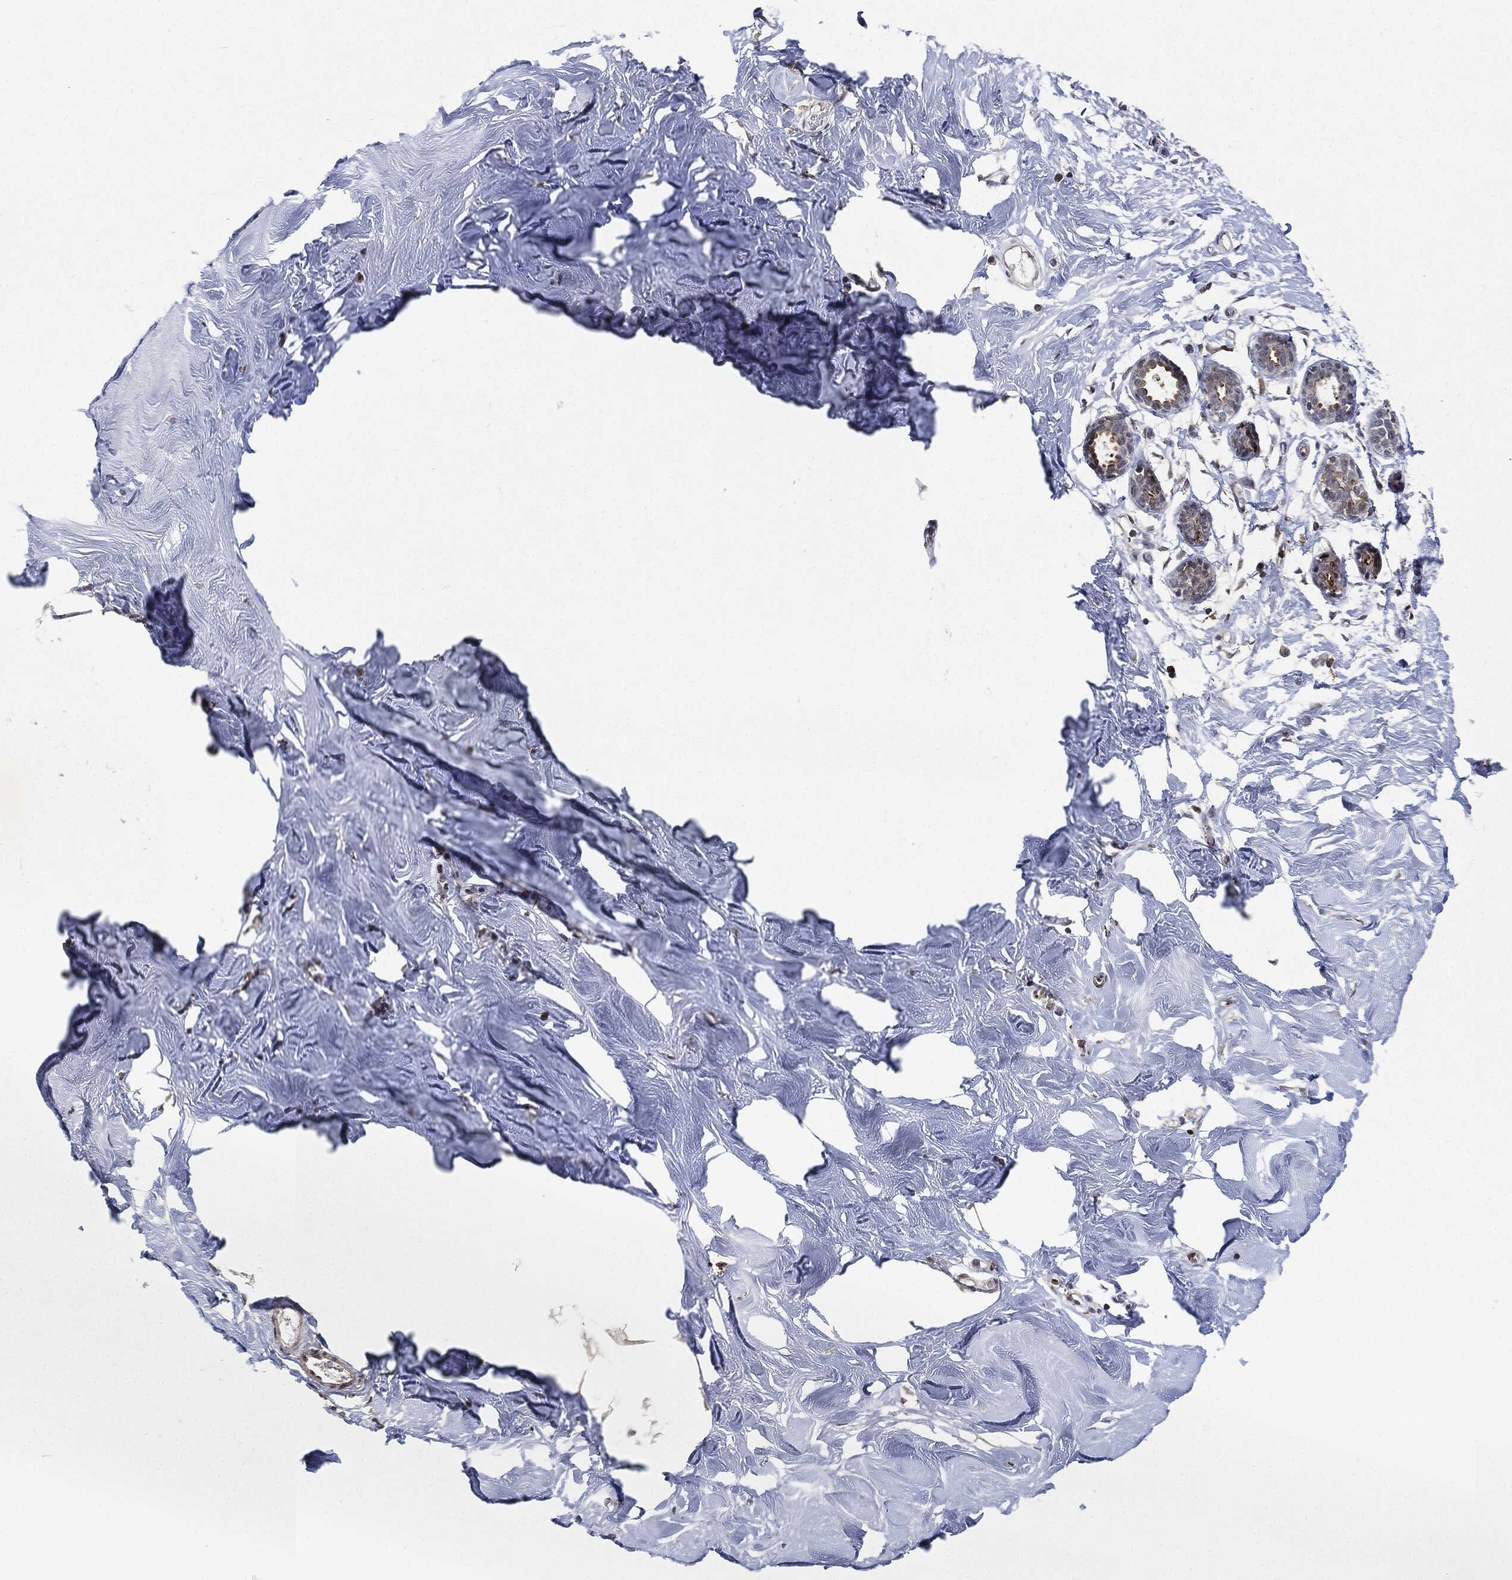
{"staining": {"intensity": "negative", "quantity": "none", "location": "none"}, "tissue": "breast", "cell_type": "Glandular cells", "image_type": "normal", "snomed": [{"axis": "morphology", "description": "Normal tissue, NOS"}, {"axis": "topography", "description": "Breast"}], "caption": "This photomicrograph is of unremarkable breast stained with immunohistochemistry to label a protein in brown with the nuclei are counter-stained blue. There is no staining in glandular cells.", "gene": "NANOS3", "patient": {"sex": "female", "age": 27}}